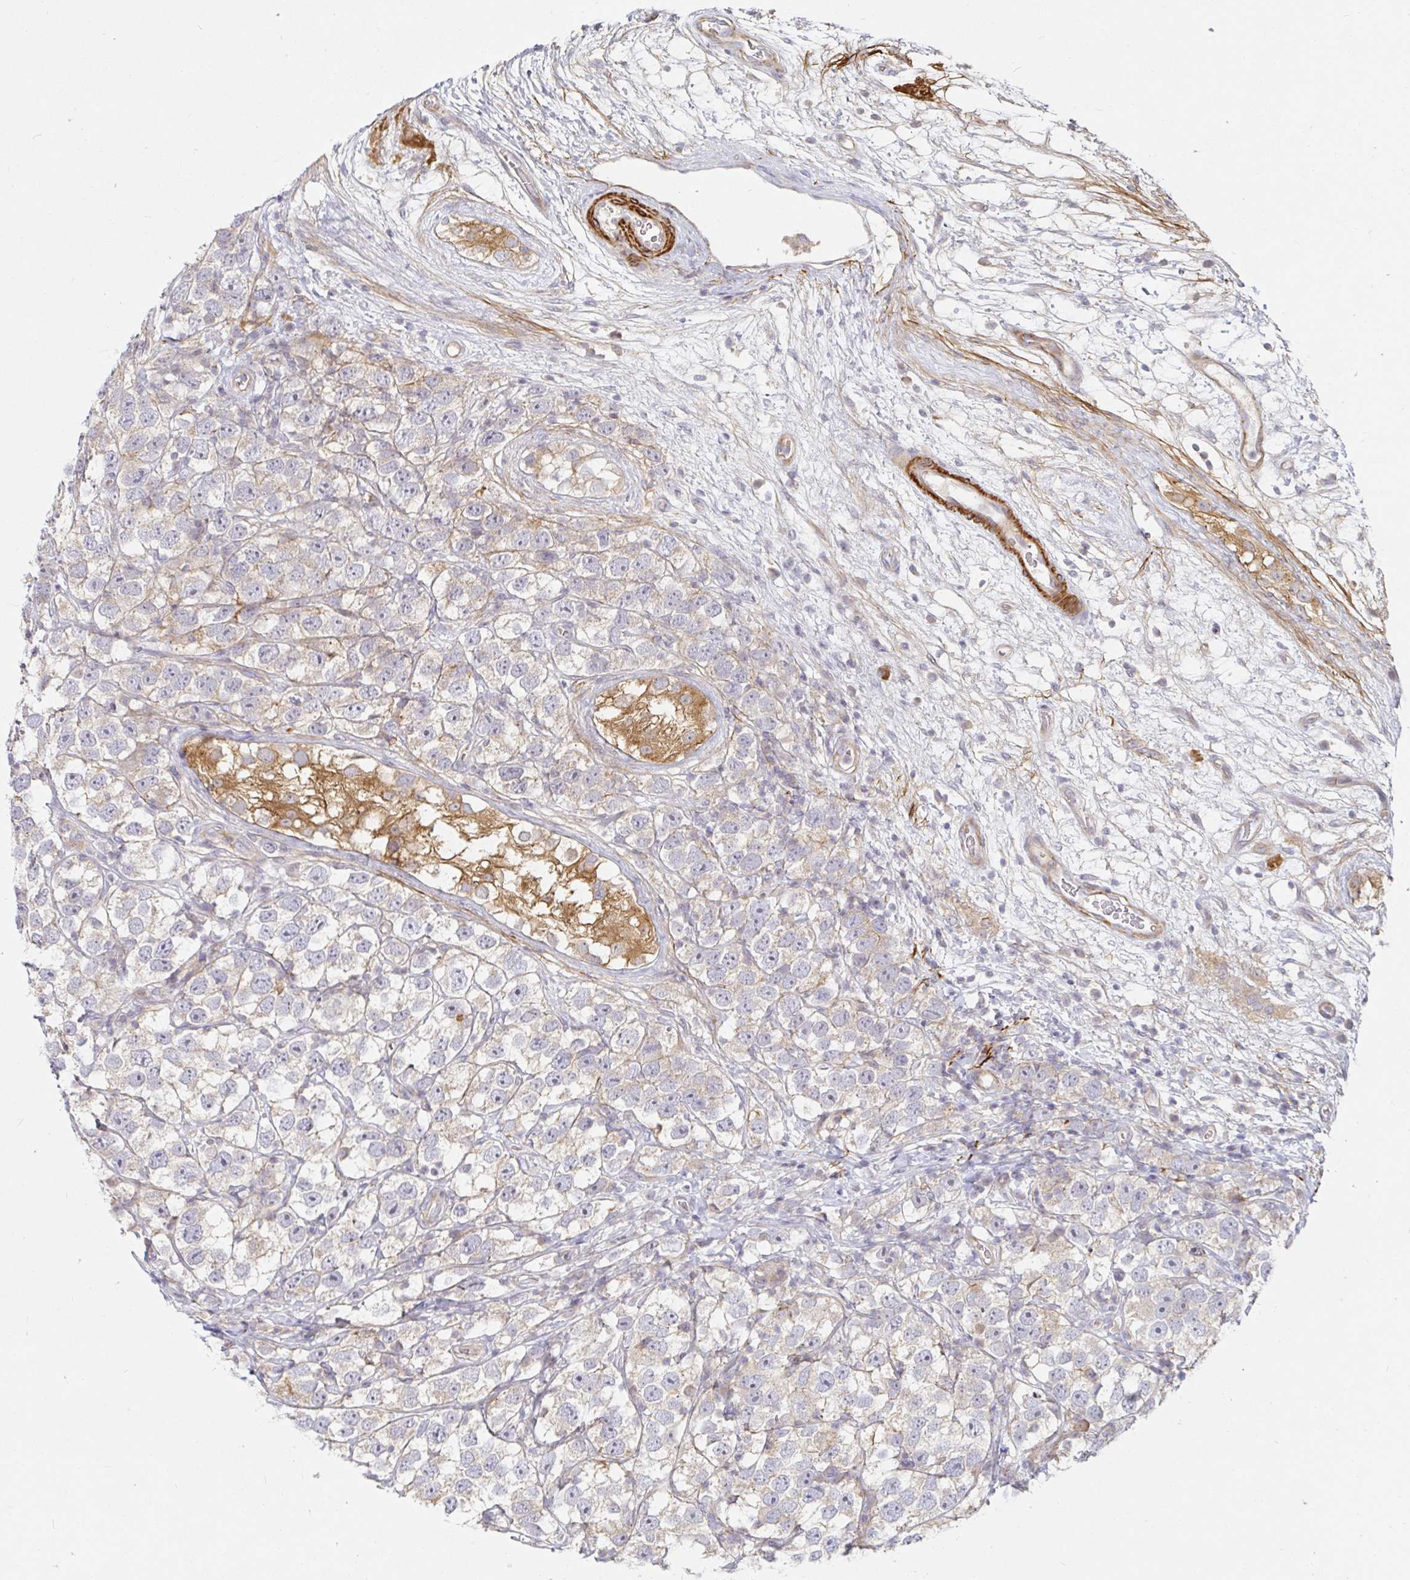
{"staining": {"intensity": "weak", "quantity": "<25%", "location": "cytoplasmic/membranous"}, "tissue": "testis cancer", "cell_type": "Tumor cells", "image_type": "cancer", "snomed": [{"axis": "morphology", "description": "Seminoma, NOS"}, {"axis": "topography", "description": "Testis"}], "caption": "This is a photomicrograph of immunohistochemistry staining of testis cancer (seminoma), which shows no staining in tumor cells.", "gene": "SSH2", "patient": {"sex": "male", "age": 26}}